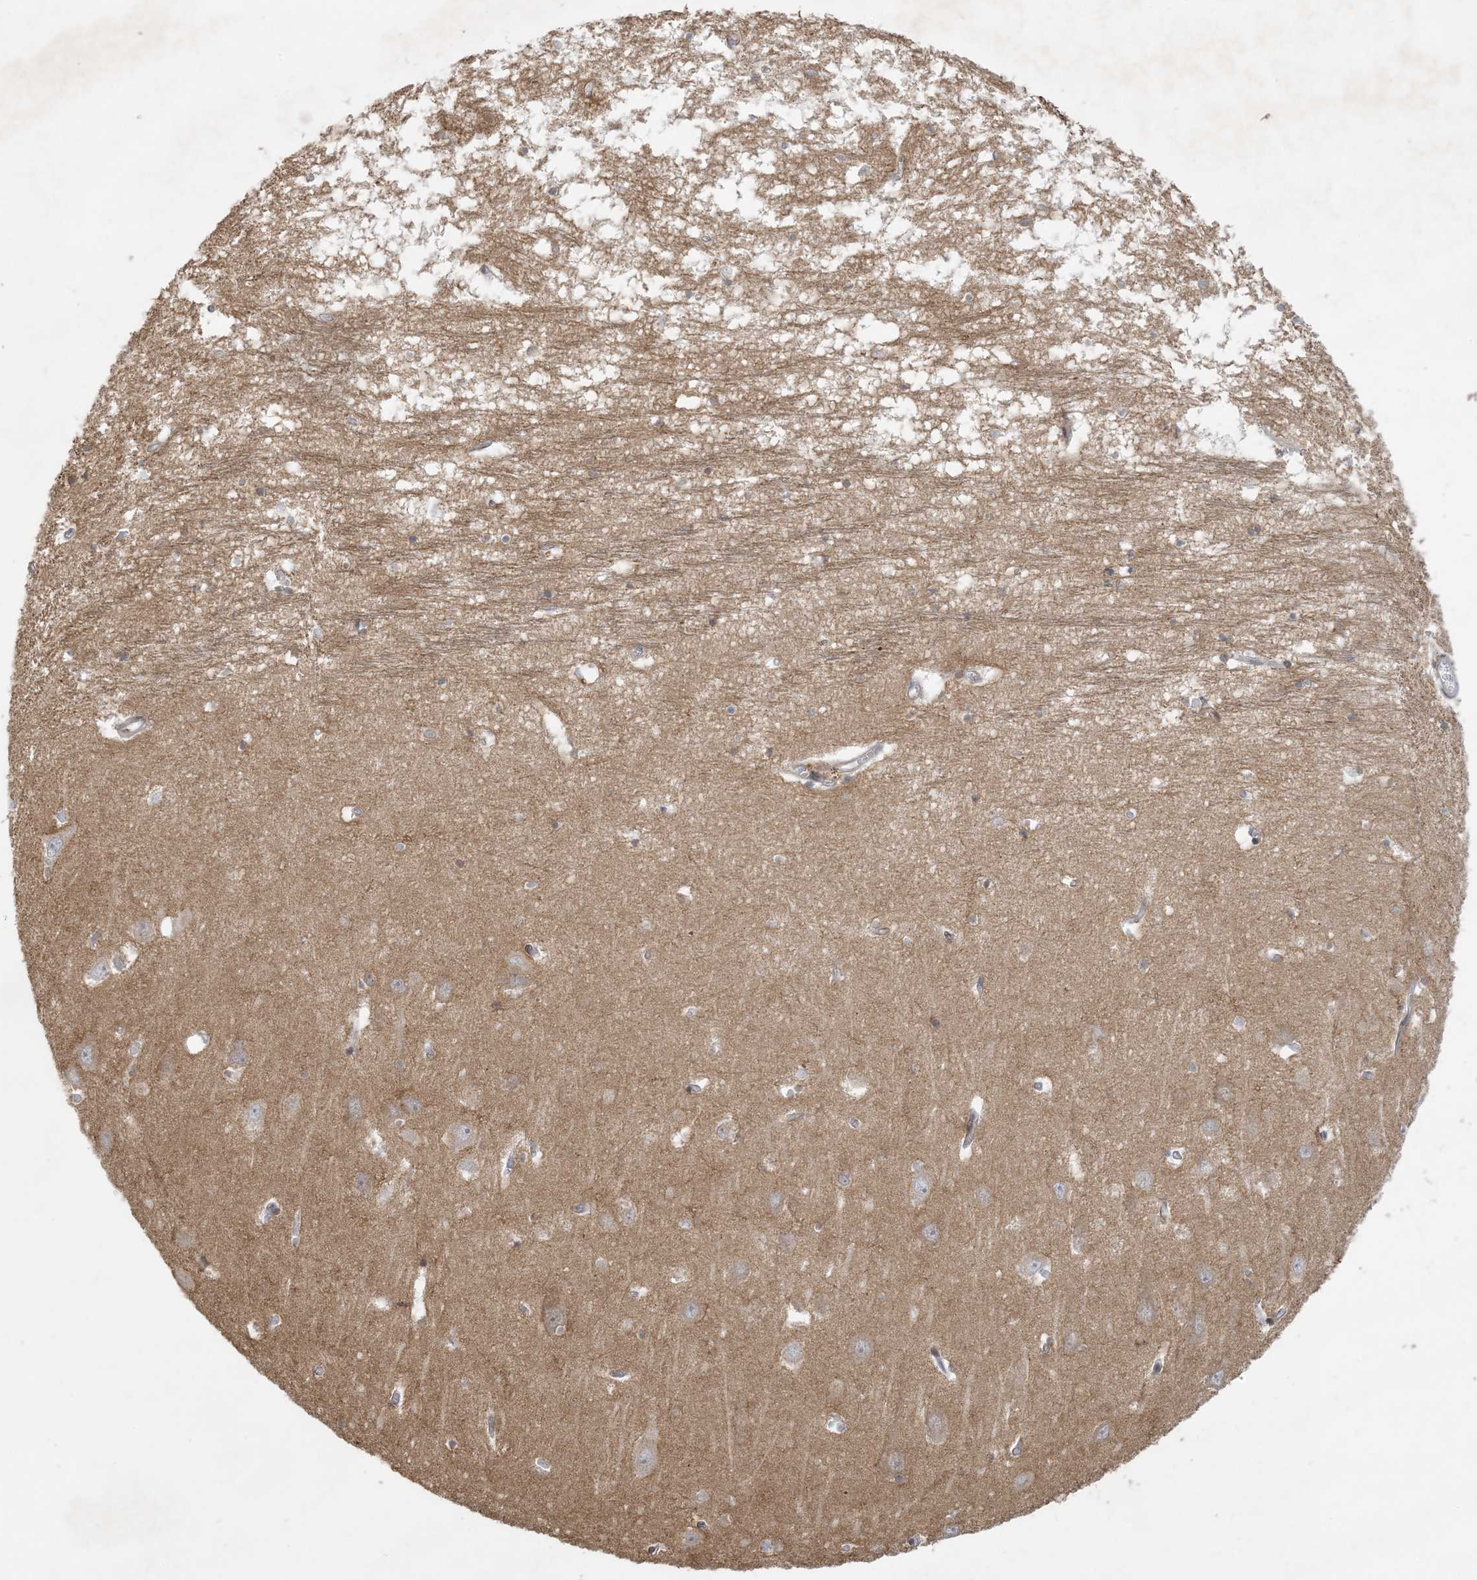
{"staining": {"intensity": "weak", "quantity": "25%-75%", "location": "cytoplasmic/membranous"}, "tissue": "hippocampus", "cell_type": "Glial cells", "image_type": "normal", "snomed": [{"axis": "morphology", "description": "Normal tissue, NOS"}, {"axis": "topography", "description": "Hippocampus"}], "caption": "Hippocampus stained with DAB (3,3'-diaminobenzidine) immunohistochemistry (IHC) demonstrates low levels of weak cytoplasmic/membranous expression in about 25%-75% of glial cells. (IHC, brightfield microscopy, high magnification).", "gene": "BCORL1", "patient": {"sex": "male", "age": 70}}